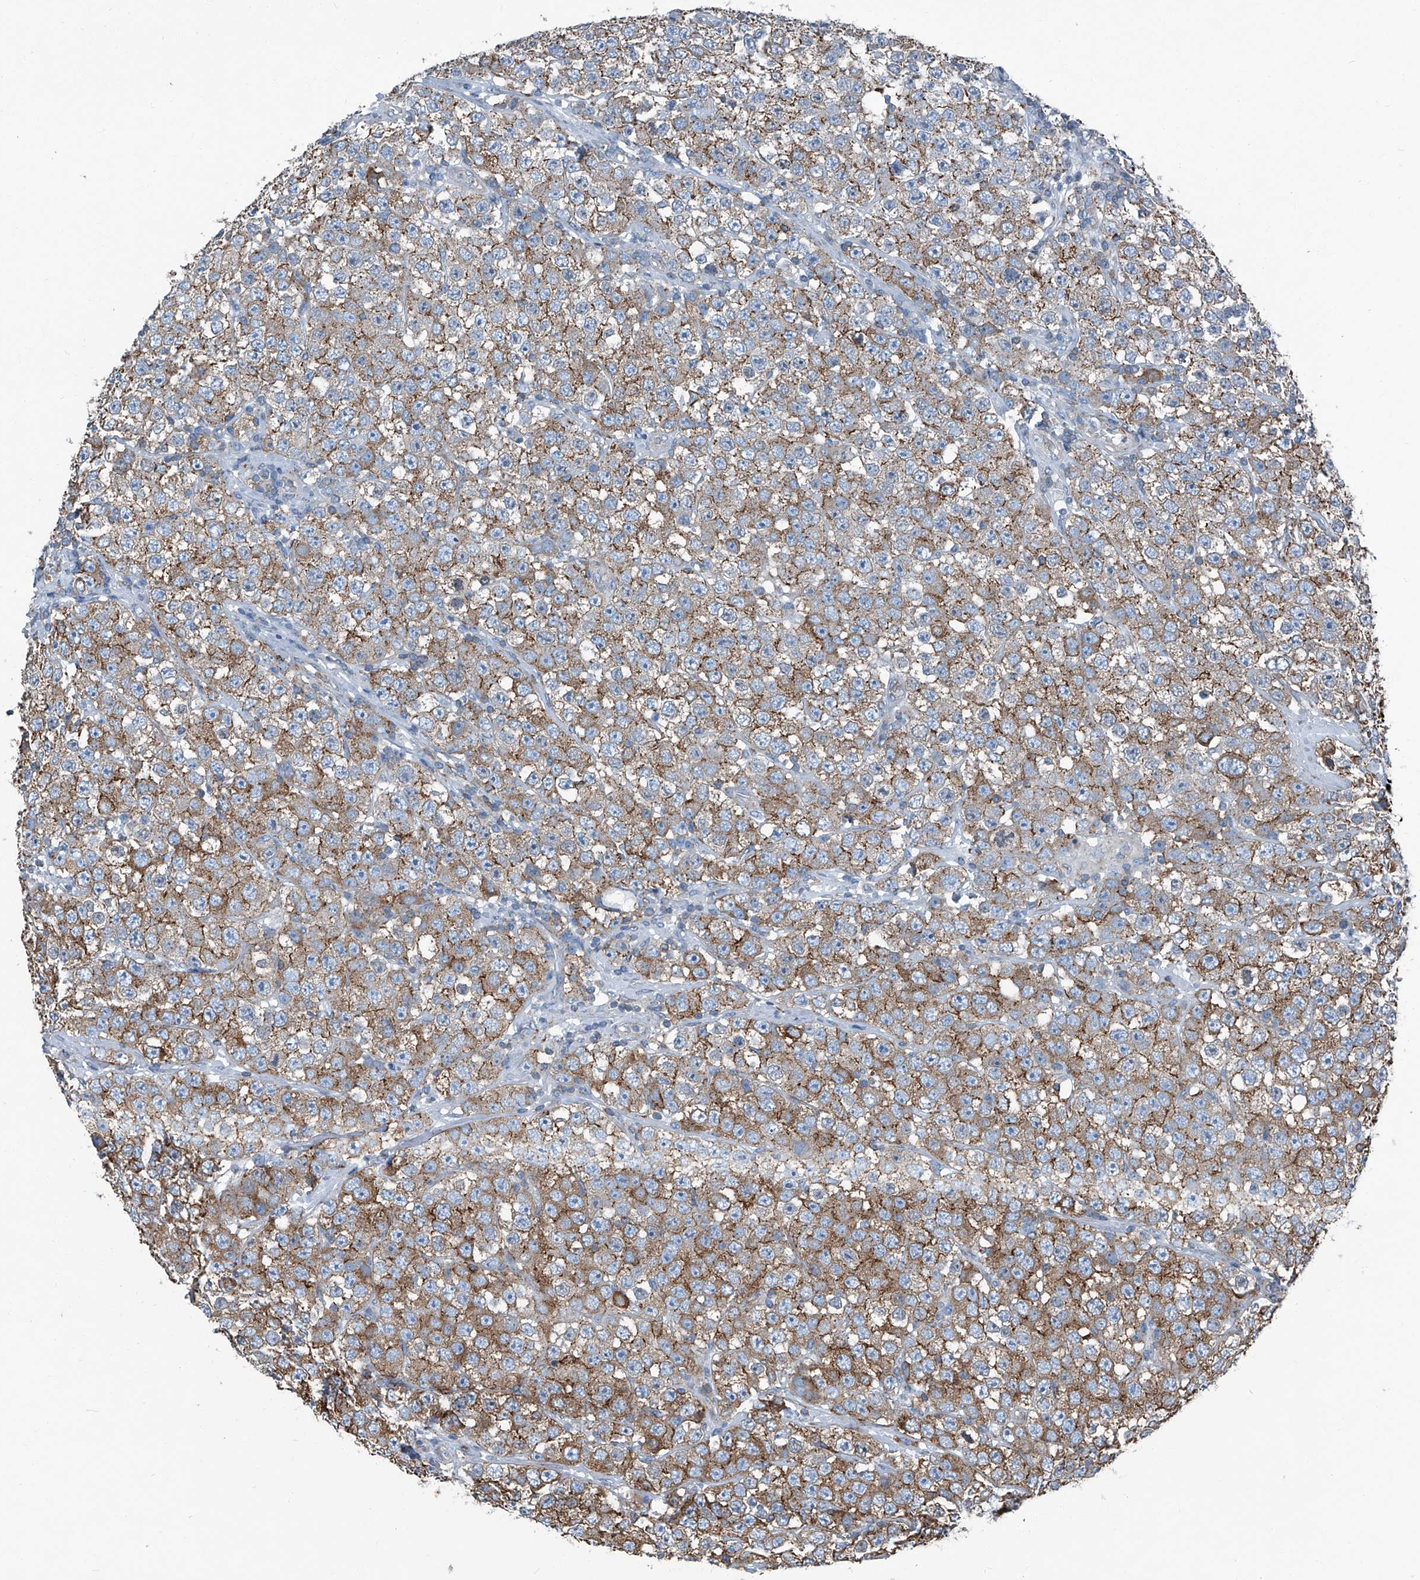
{"staining": {"intensity": "moderate", "quantity": "25%-75%", "location": "cytoplasmic/membranous"}, "tissue": "testis cancer", "cell_type": "Tumor cells", "image_type": "cancer", "snomed": [{"axis": "morphology", "description": "Seminoma, NOS"}, {"axis": "topography", "description": "Testis"}], "caption": "There is medium levels of moderate cytoplasmic/membranous staining in tumor cells of testis seminoma, as demonstrated by immunohistochemical staining (brown color).", "gene": "SEPTIN7", "patient": {"sex": "male", "age": 28}}